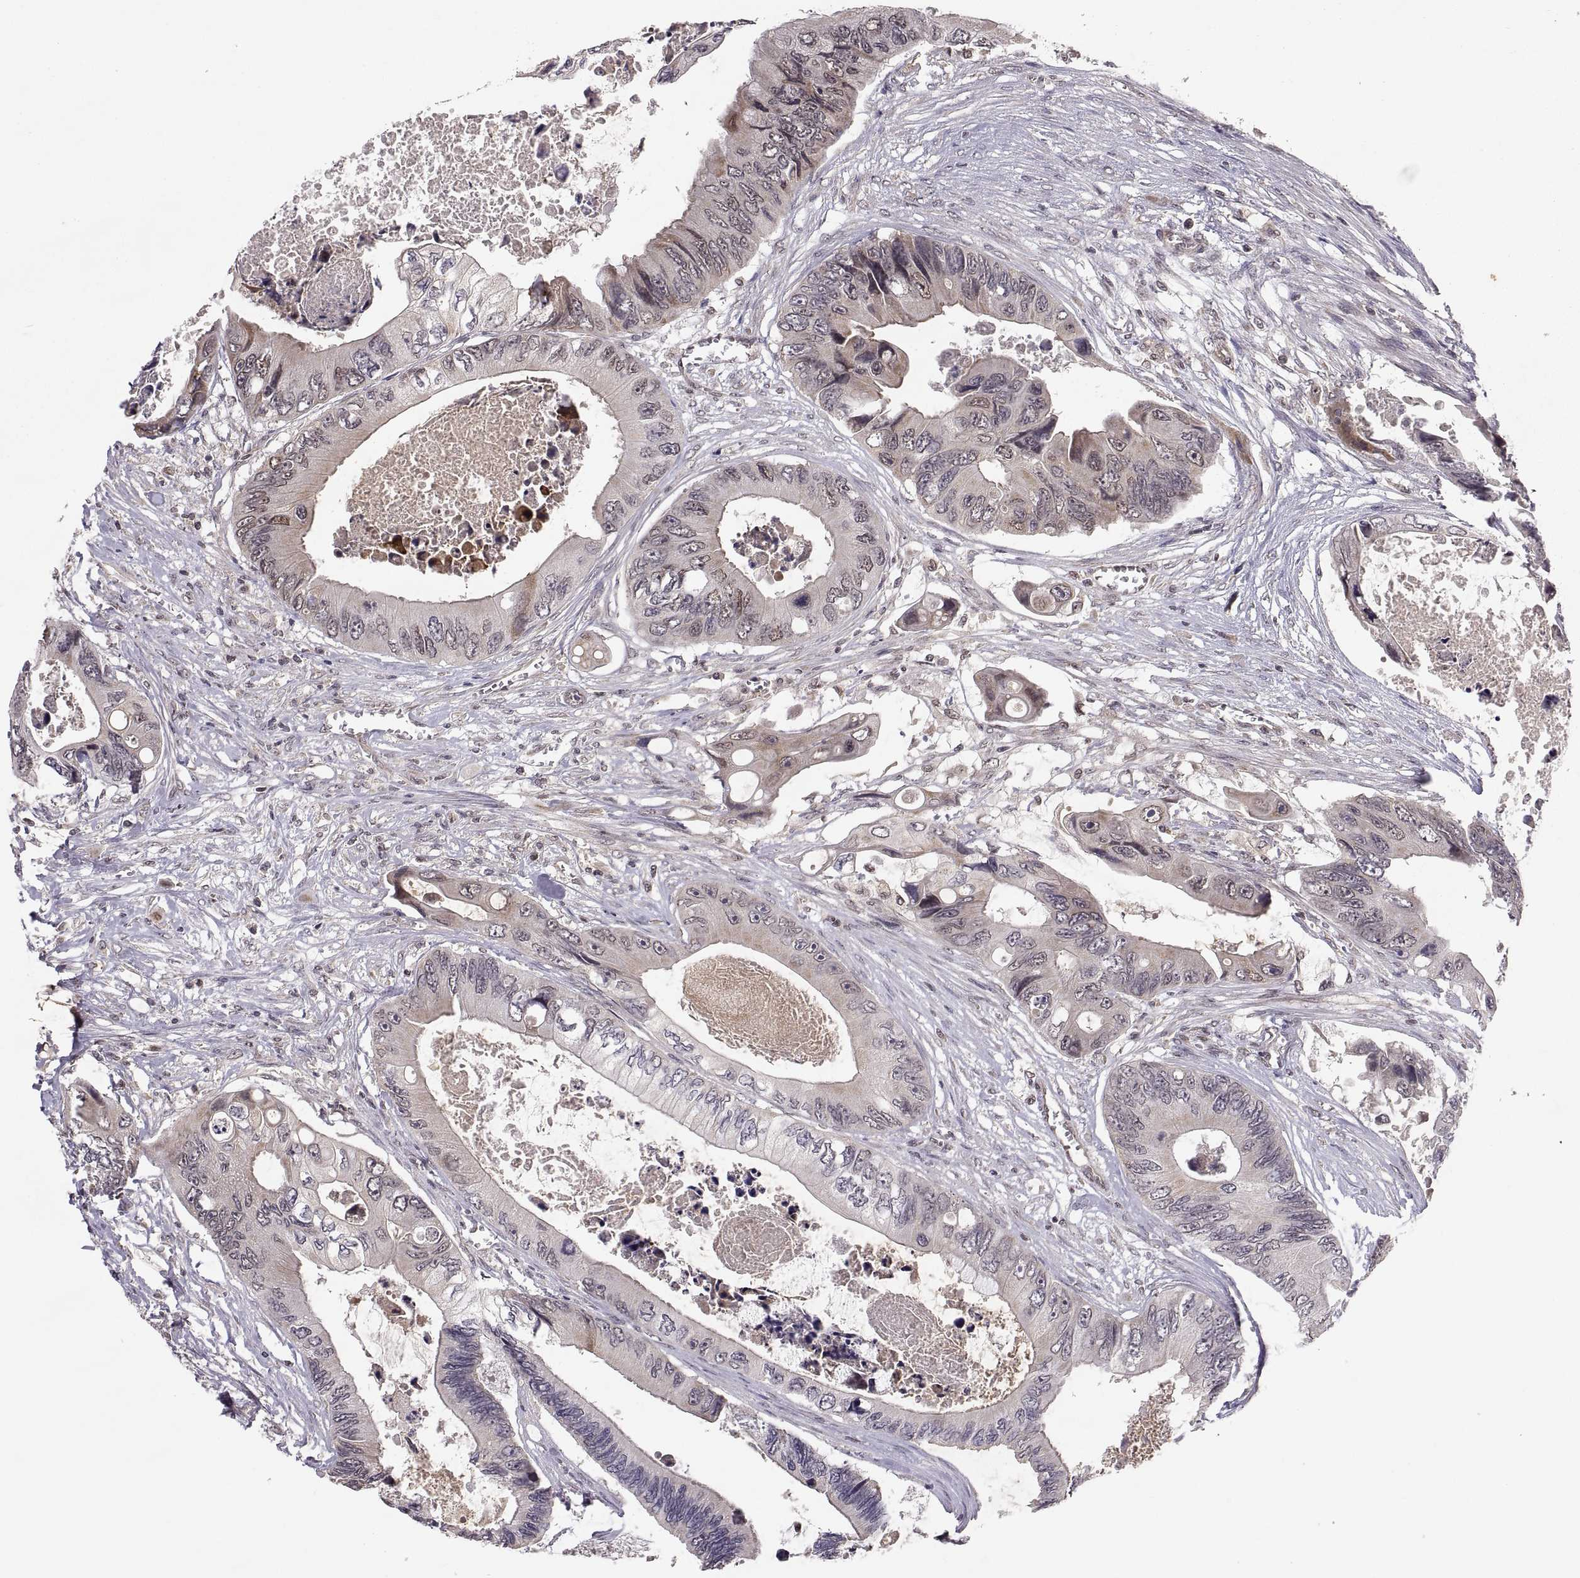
{"staining": {"intensity": "strong", "quantity": "<25%", "location": "cytoplasmic/membranous"}, "tissue": "colorectal cancer", "cell_type": "Tumor cells", "image_type": "cancer", "snomed": [{"axis": "morphology", "description": "Adenocarcinoma, NOS"}, {"axis": "topography", "description": "Rectum"}], "caption": "Protein analysis of adenocarcinoma (colorectal) tissue reveals strong cytoplasmic/membranous positivity in about <25% of tumor cells.", "gene": "ABL2", "patient": {"sex": "male", "age": 63}}